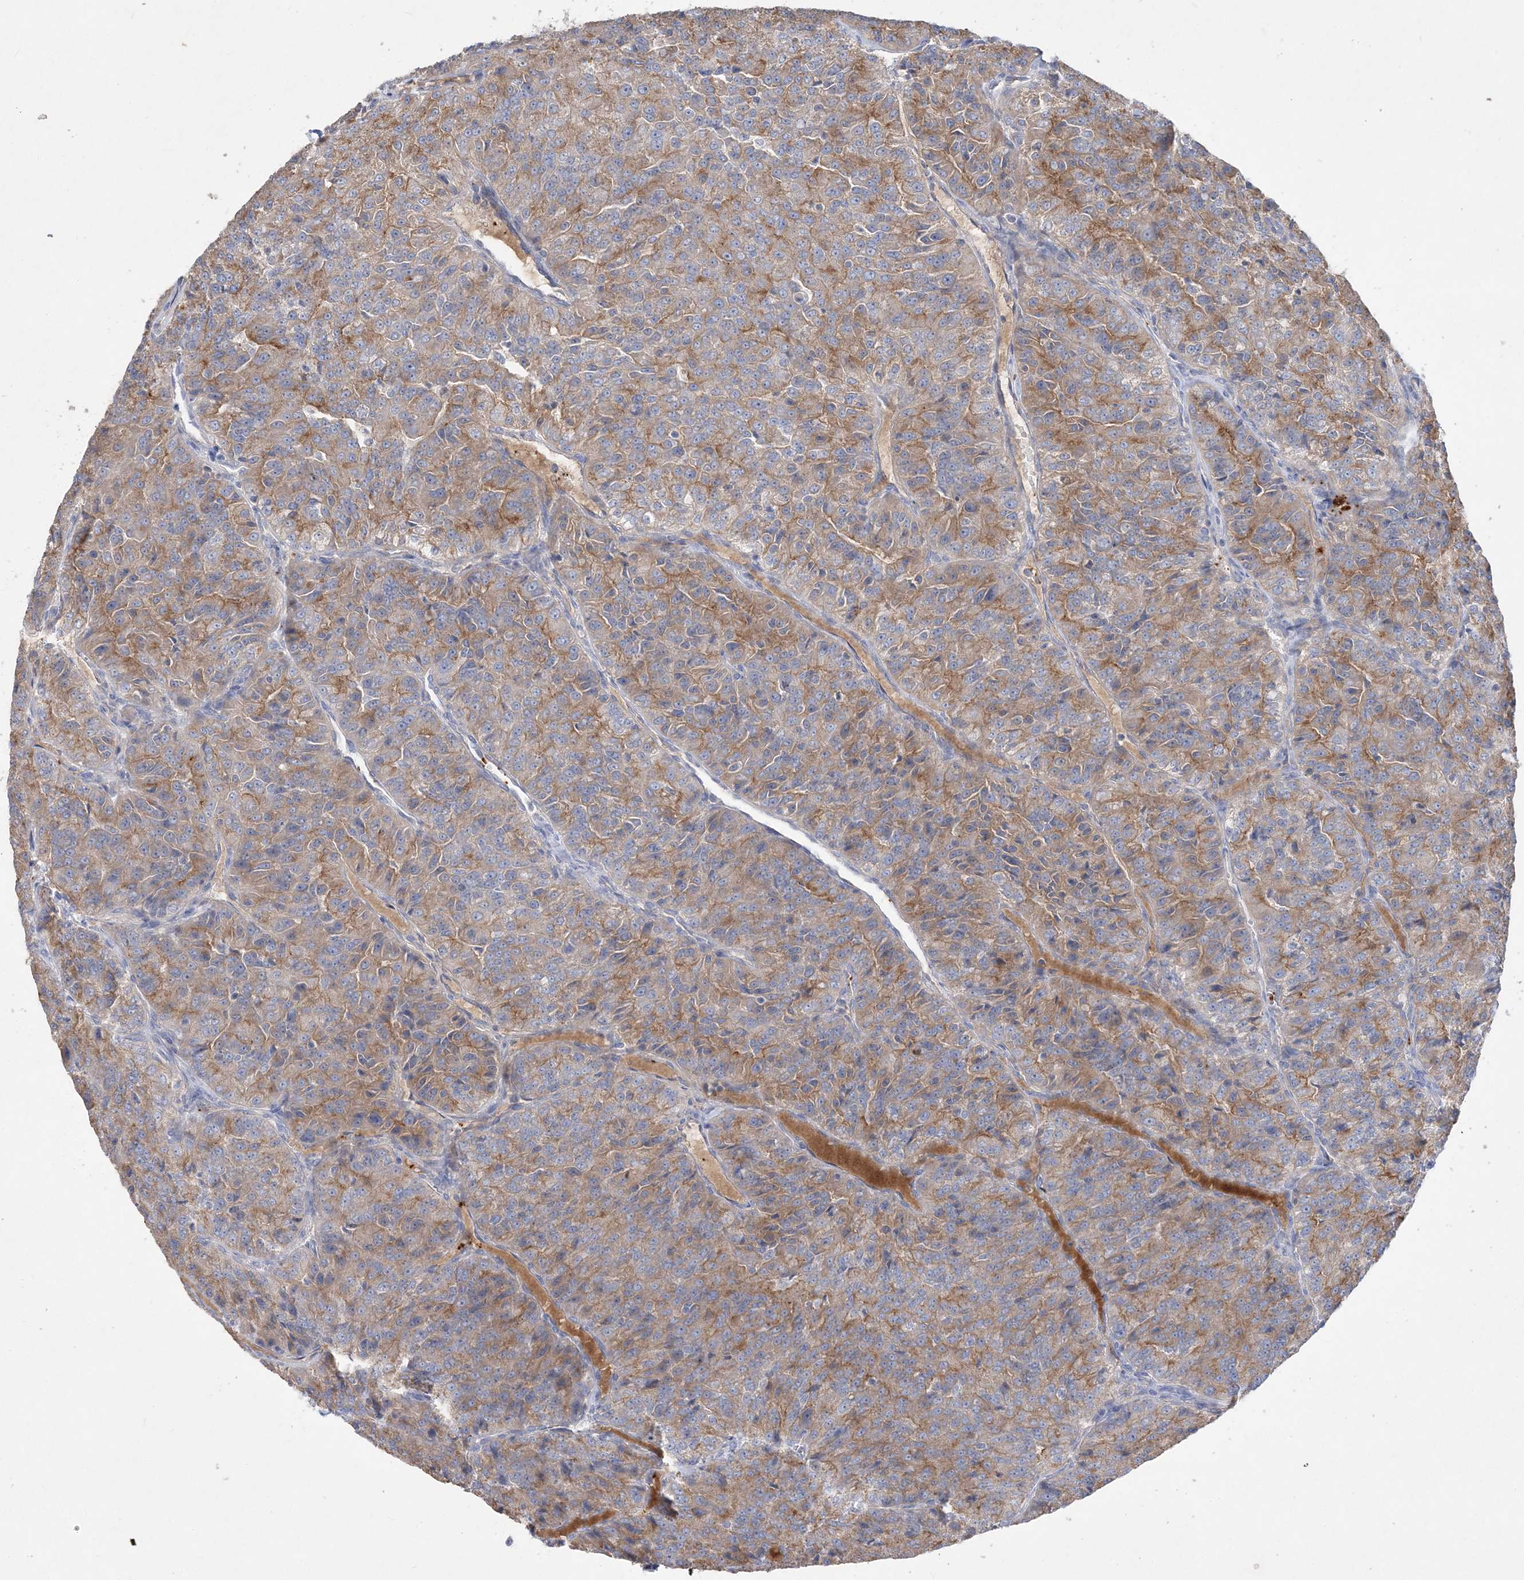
{"staining": {"intensity": "moderate", "quantity": "25%-75%", "location": "cytoplasmic/membranous"}, "tissue": "renal cancer", "cell_type": "Tumor cells", "image_type": "cancer", "snomed": [{"axis": "morphology", "description": "Adenocarcinoma, NOS"}, {"axis": "topography", "description": "Kidney"}], "caption": "This is an image of IHC staining of renal adenocarcinoma, which shows moderate positivity in the cytoplasmic/membranous of tumor cells.", "gene": "ADCK2", "patient": {"sex": "female", "age": 63}}